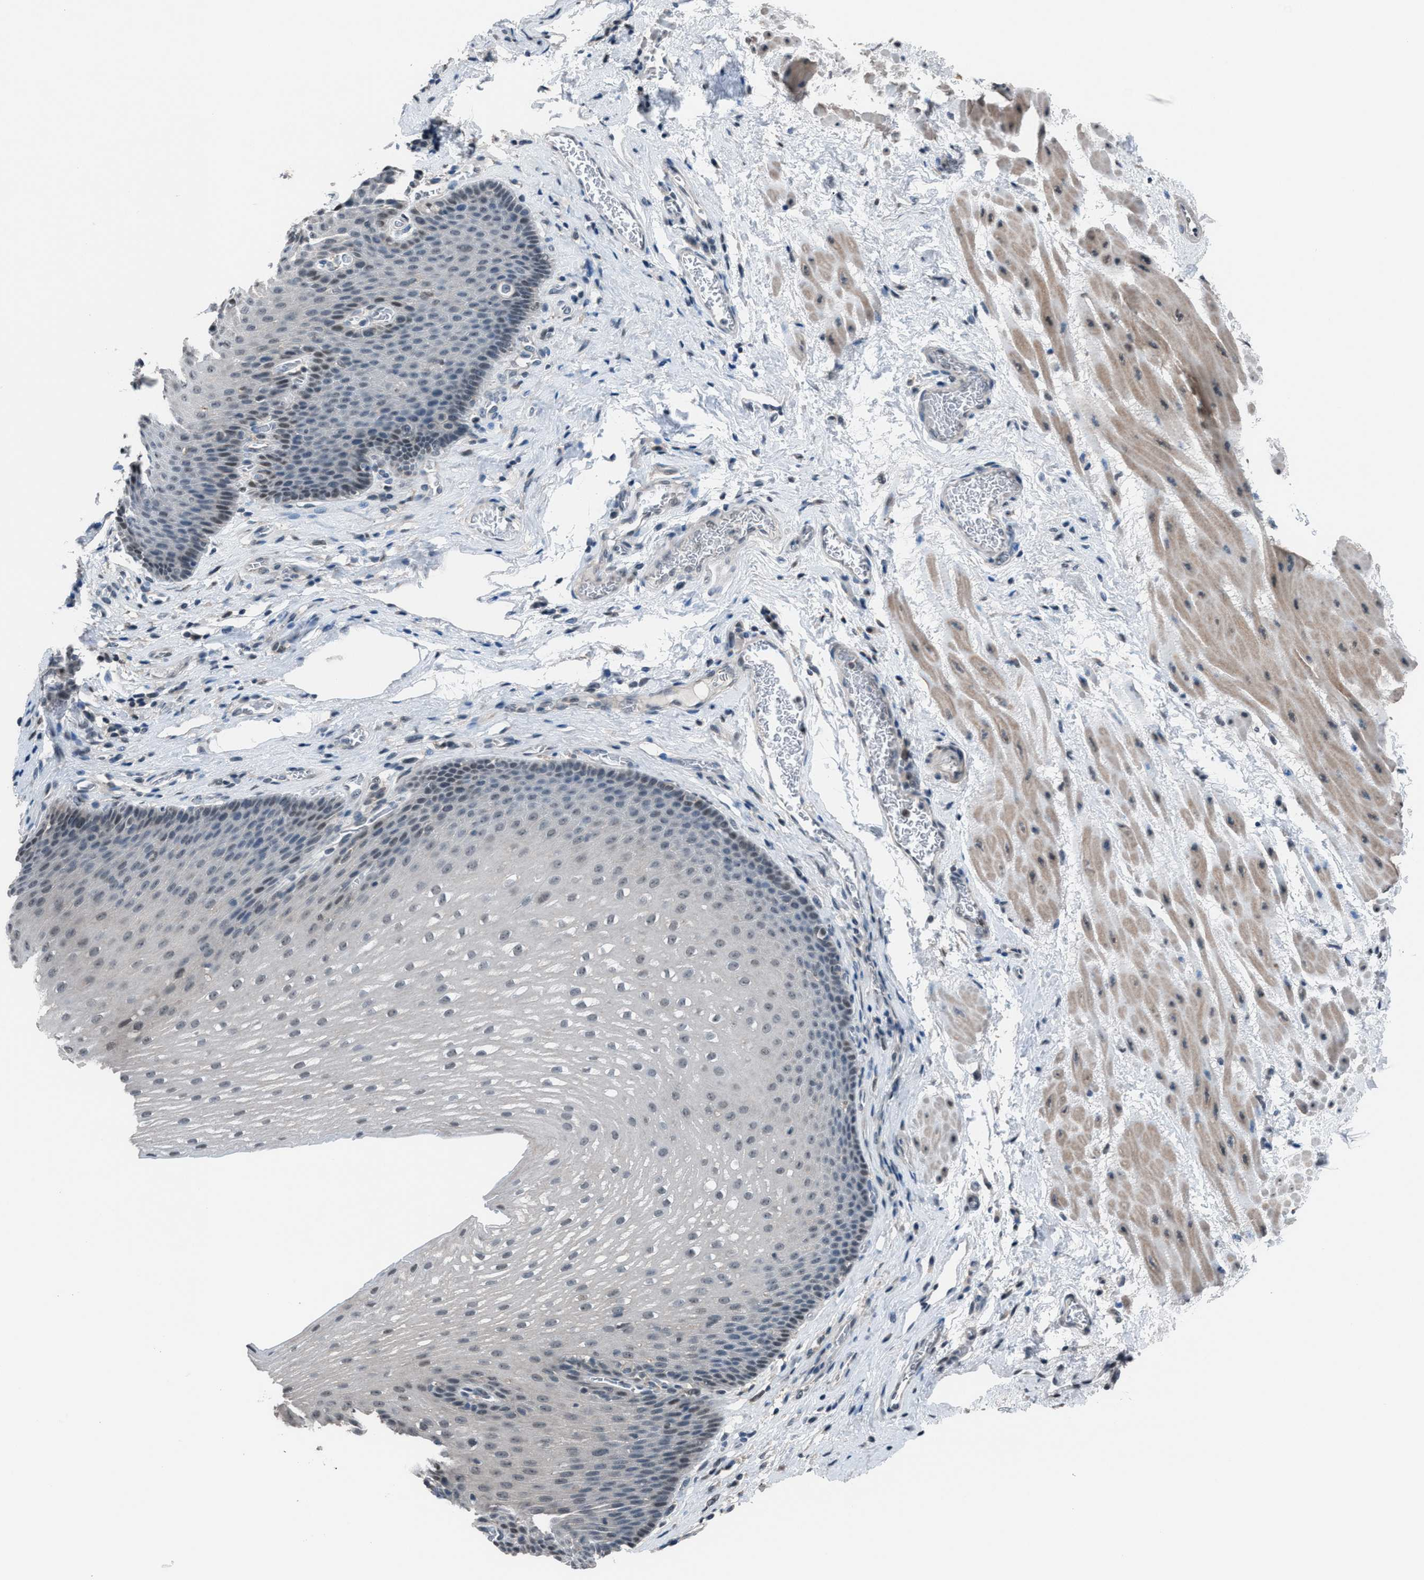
{"staining": {"intensity": "weak", "quantity": "<25%", "location": "nuclear"}, "tissue": "esophagus", "cell_type": "Squamous epithelial cells", "image_type": "normal", "snomed": [{"axis": "morphology", "description": "Normal tissue, NOS"}, {"axis": "topography", "description": "Esophagus"}], "caption": "The histopathology image exhibits no staining of squamous epithelial cells in normal esophagus. The staining is performed using DAB (3,3'-diaminobenzidine) brown chromogen with nuclei counter-stained in using hematoxylin.", "gene": "ZNF276", "patient": {"sex": "male", "age": 48}}